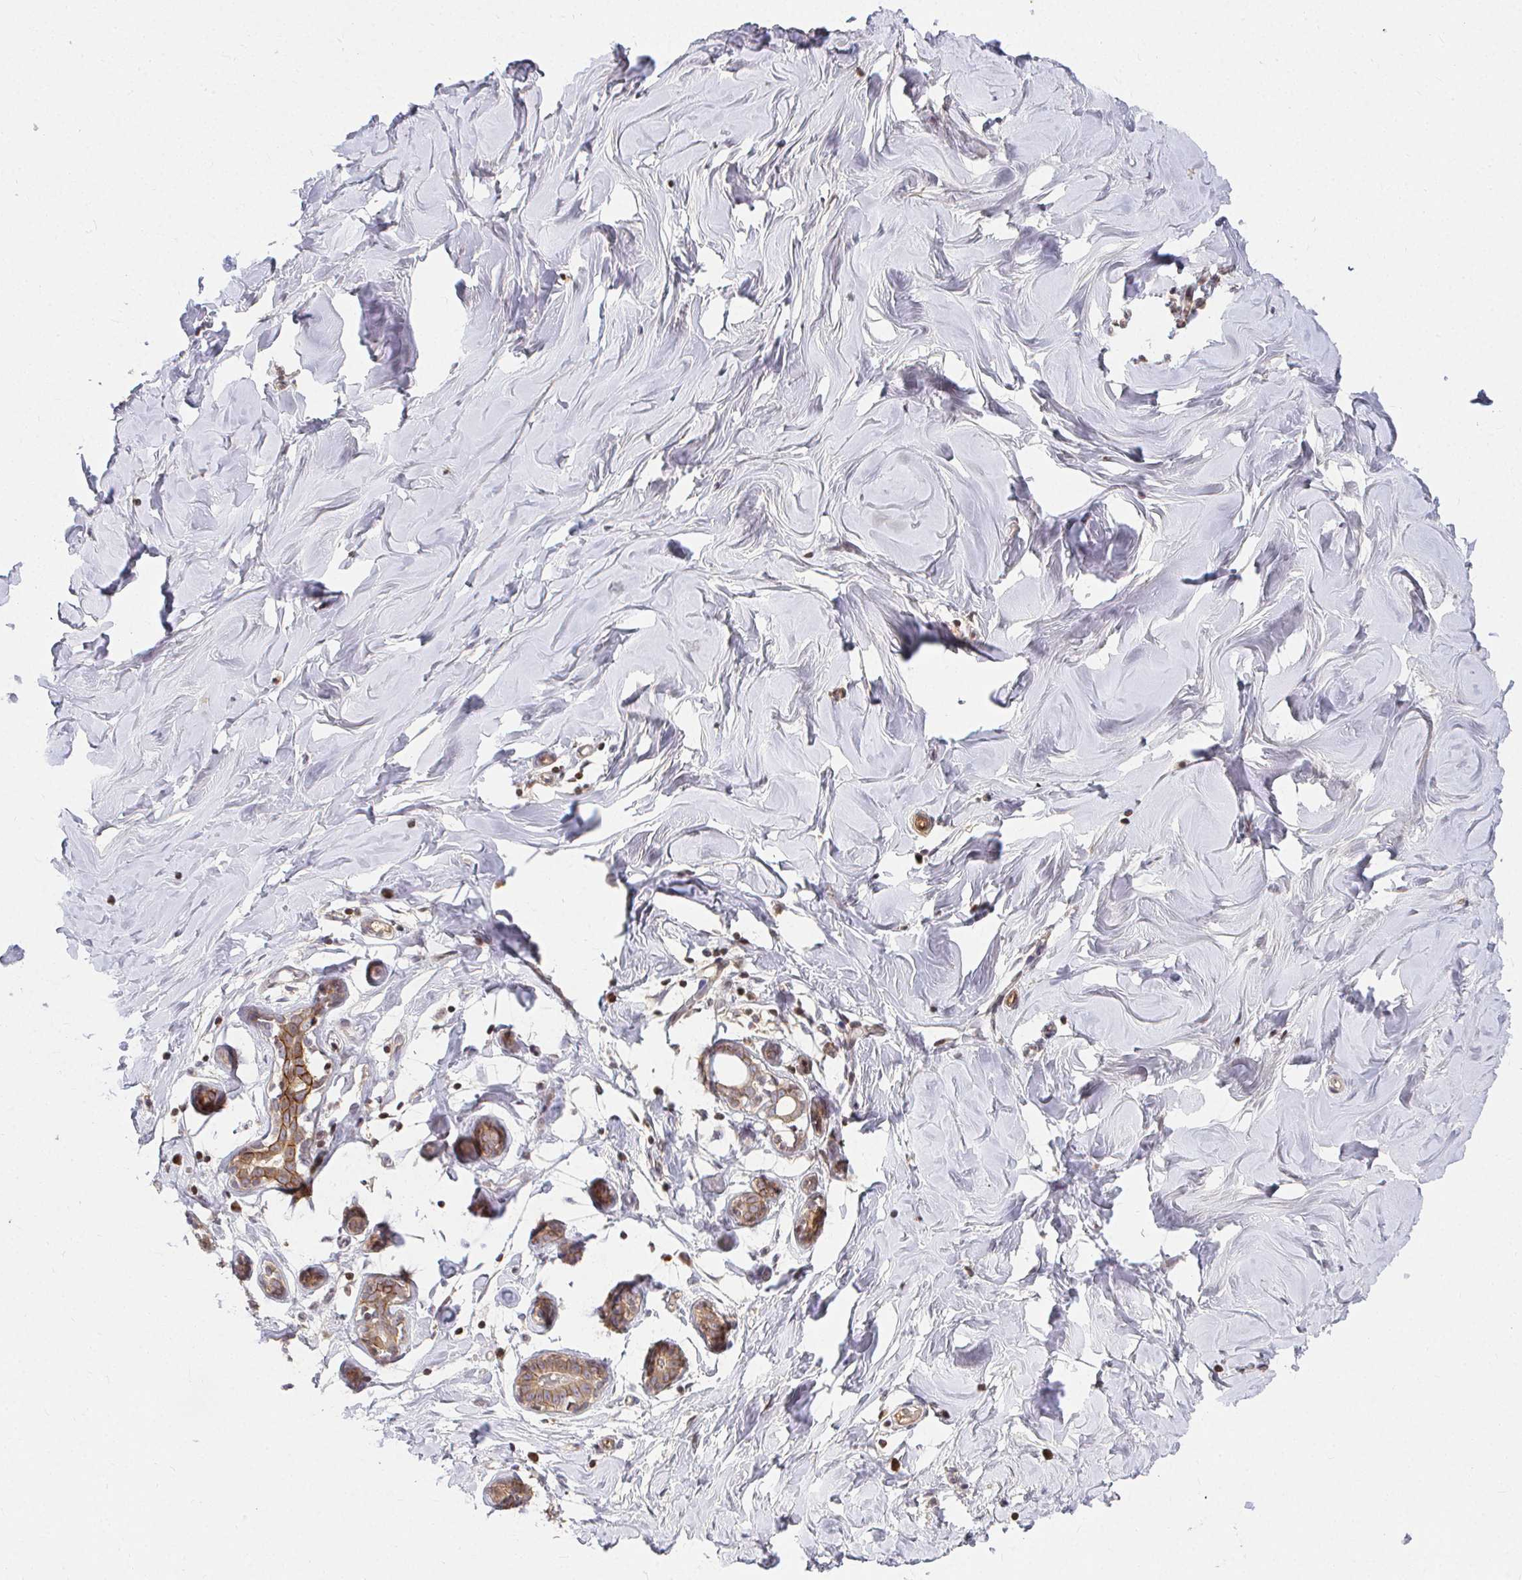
{"staining": {"intensity": "negative", "quantity": "none", "location": "none"}, "tissue": "breast", "cell_type": "Adipocytes", "image_type": "normal", "snomed": [{"axis": "morphology", "description": "Normal tissue, NOS"}, {"axis": "topography", "description": "Breast"}], "caption": "IHC of unremarkable human breast demonstrates no staining in adipocytes. (Stains: DAB (3,3'-diaminobenzidine) IHC with hematoxylin counter stain, Microscopy: brightfield microscopy at high magnification).", "gene": "ANK3", "patient": {"sex": "female", "age": 27}}